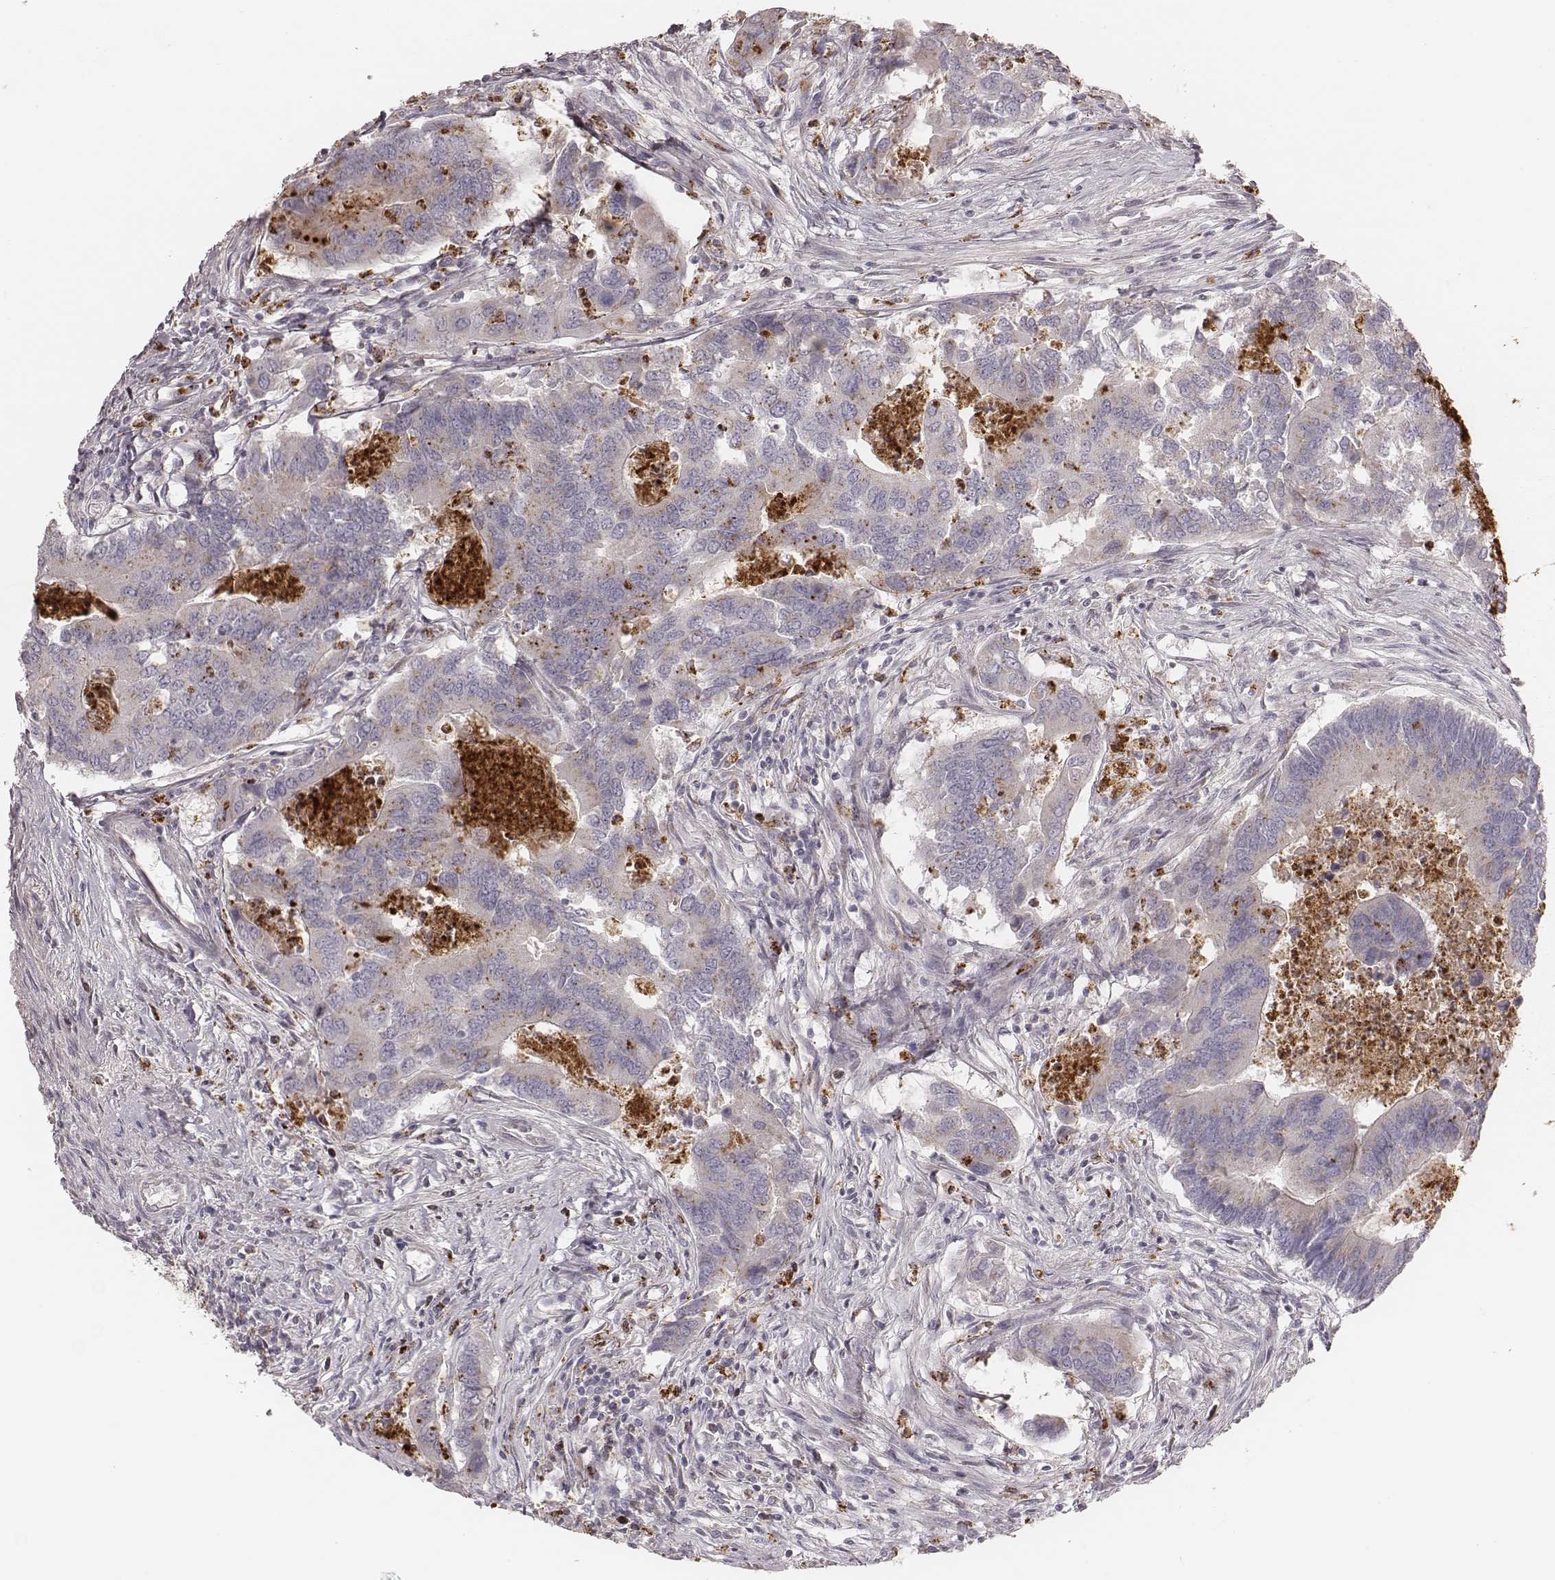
{"staining": {"intensity": "weak", "quantity": "25%-75%", "location": "cytoplasmic/membranous"}, "tissue": "colorectal cancer", "cell_type": "Tumor cells", "image_type": "cancer", "snomed": [{"axis": "morphology", "description": "Adenocarcinoma, NOS"}, {"axis": "topography", "description": "Colon"}], "caption": "High-power microscopy captured an IHC photomicrograph of colorectal adenocarcinoma, revealing weak cytoplasmic/membranous expression in about 25%-75% of tumor cells.", "gene": "ABCA7", "patient": {"sex": "female", "age": 67}}